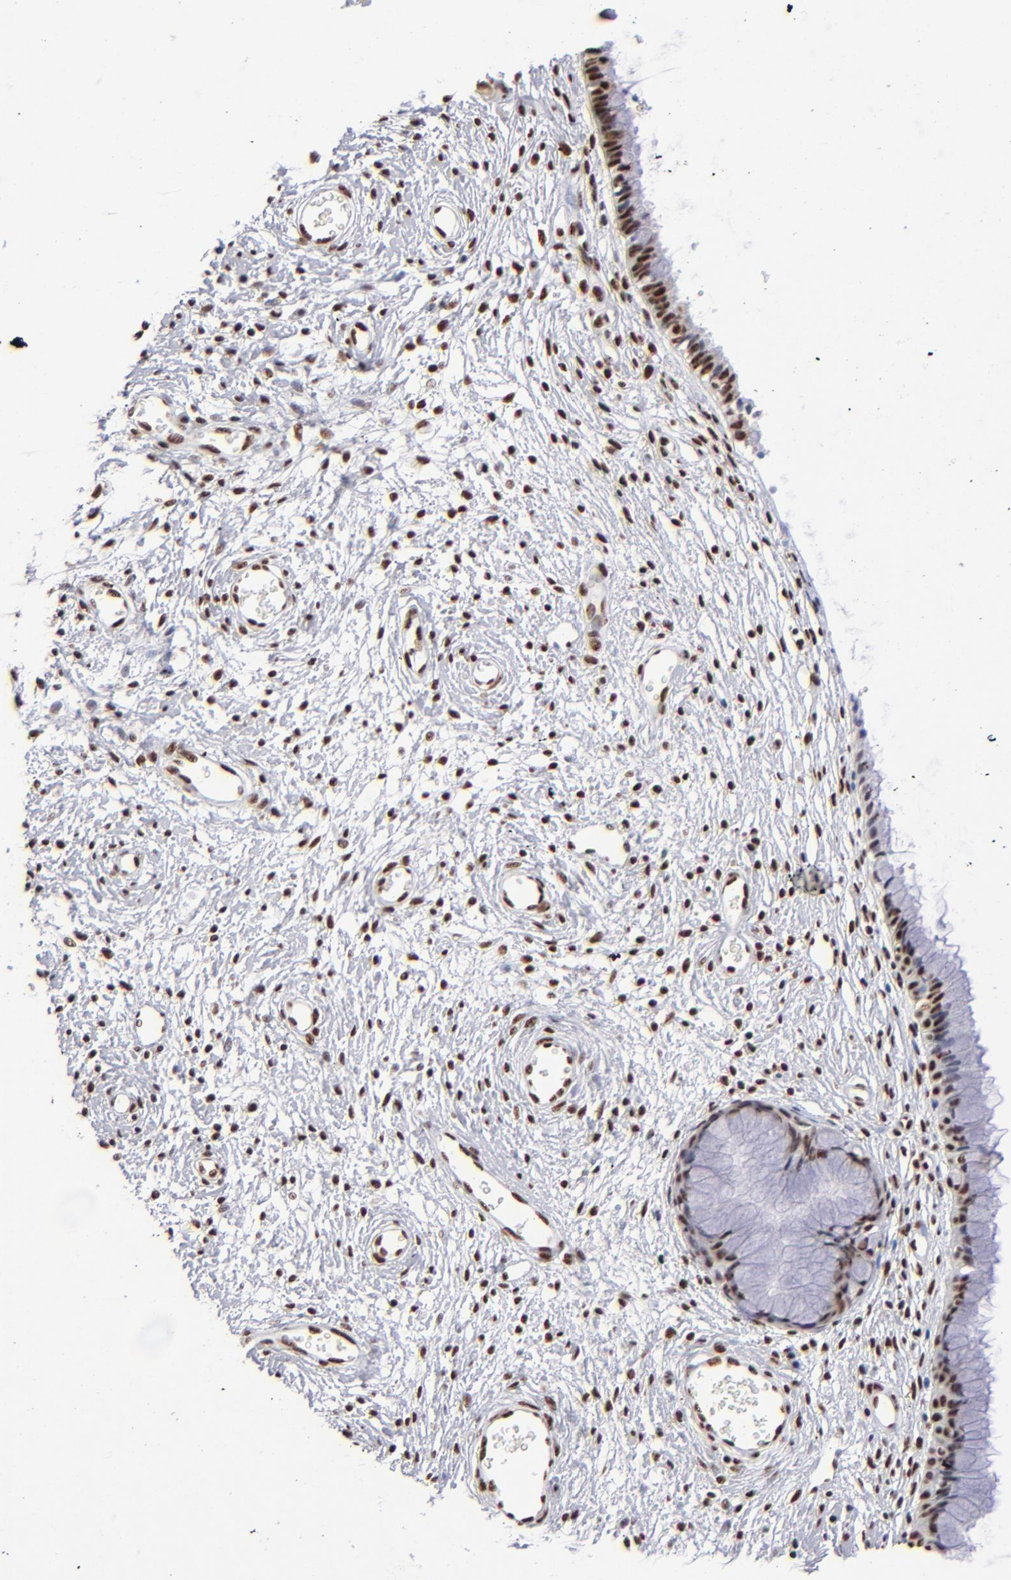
{"staining": {"intensity": "strong", "quantity": ">75%", "location": "nuclear"}, "tissue": "cervix", "cell_type": "Glandular cells", "image_type": "normal", "snomed": [{"axis": "morphology", "description": "Normal tissue, NOS"}, {"axis": "topography", "description": "Cervix"}], "caption": "The immunohistochemical stain shows strong nuclear staining in glandular cells of benign cervix. Ihc stains the protein of interest in brown and the nuclei are stained blue.", "gene": "MN1", "patient": {"sex": "female", "age": 55}}